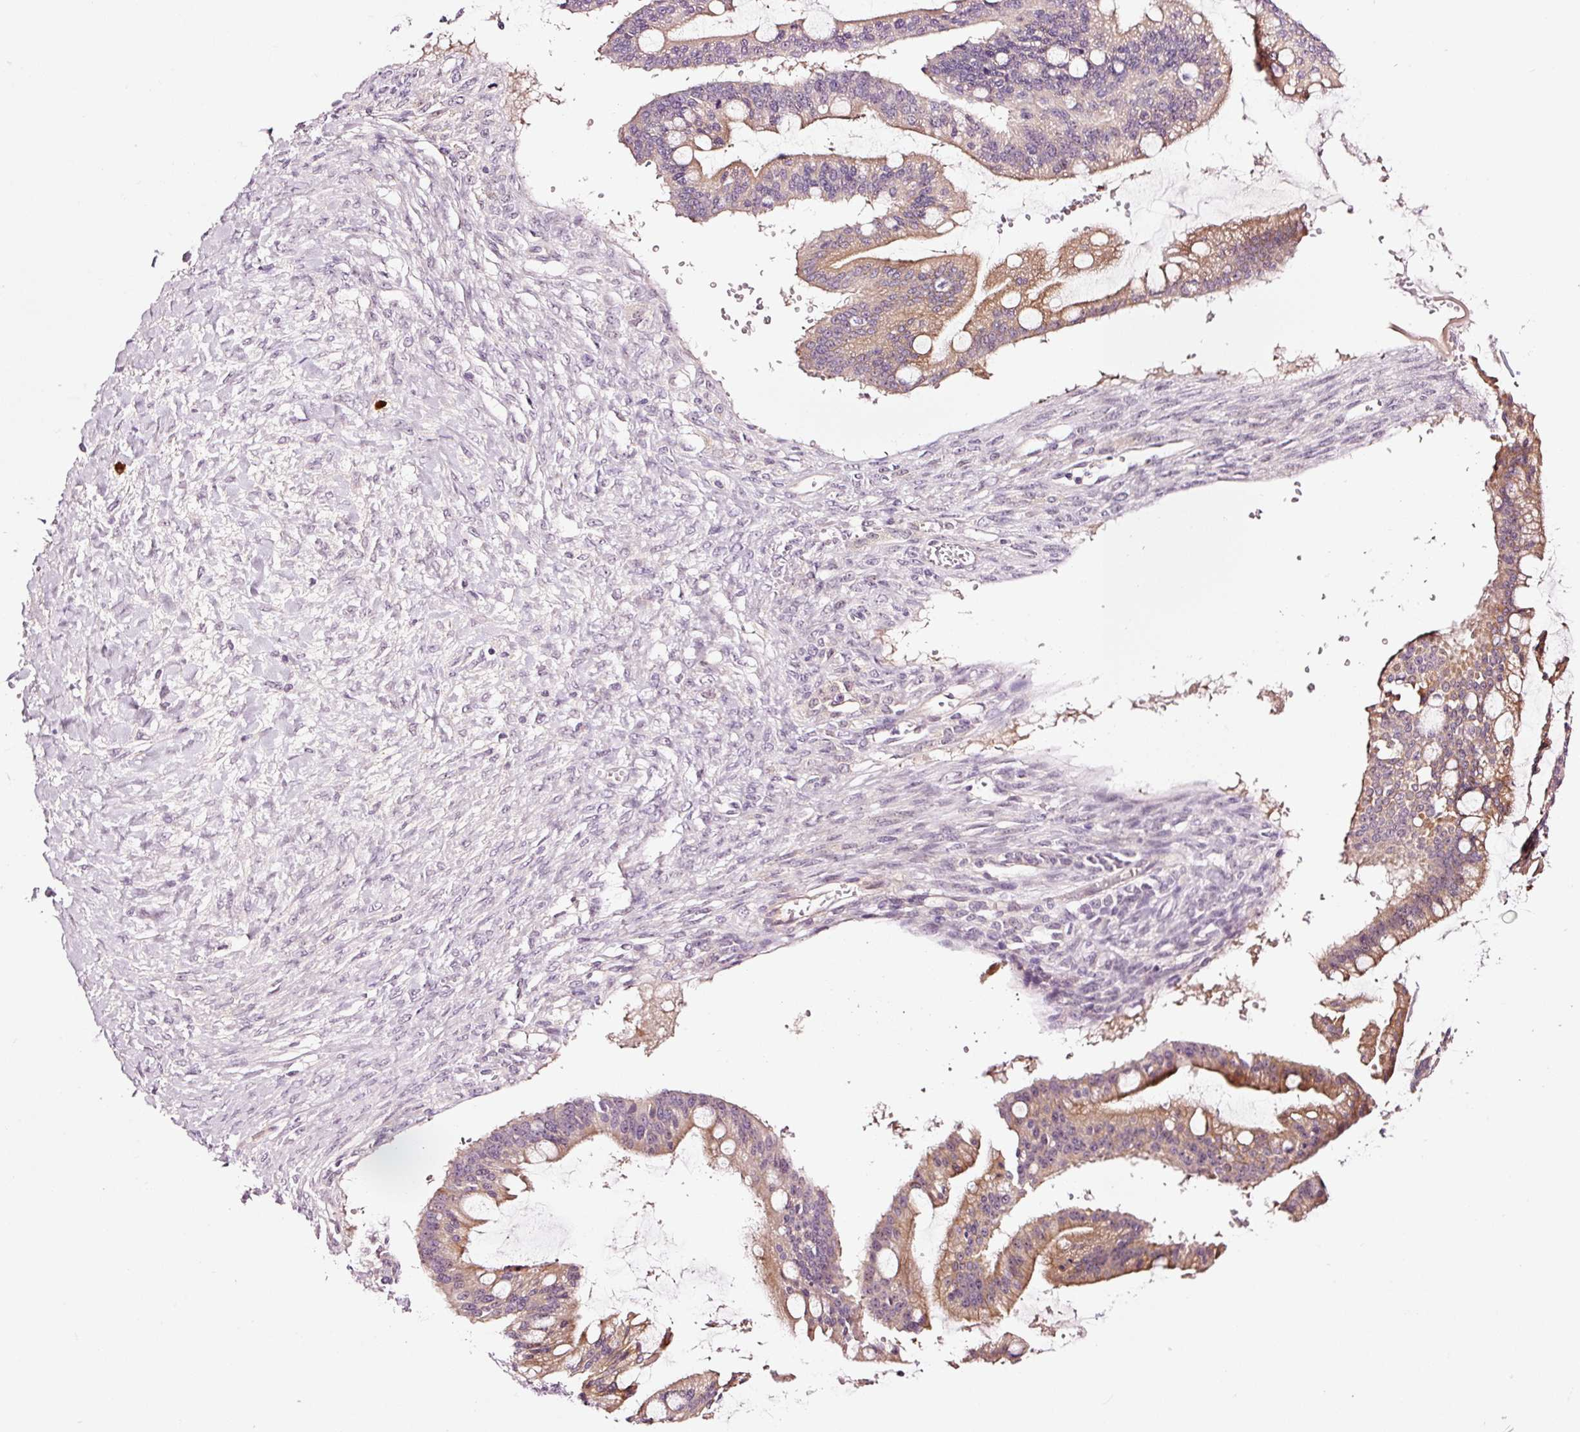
{"staining": {"intensity": "moderate", "quantity": "25%-75%", "location": "cytoplasmic/membranous"}, "tissue": "ovarian cancer", "cell_type": "Tumor cells", "image_type": "cancer", "snomed": [{"axis": "morphology", "description": "Cystadenocarcinoma, mucinous, NOS"}, {"axis": "topography", "description": "Ovary"}], "caption": "Ovarian mucinous cystadenocarcinoma tissue demonstrates moderate cytoplasmic/membranous expression in approximately 25%-75% of tumor cells, visualized by immunohistochemistry.", "gene": "UTP14A", "patient": {"sex": "female", "age": 73}}